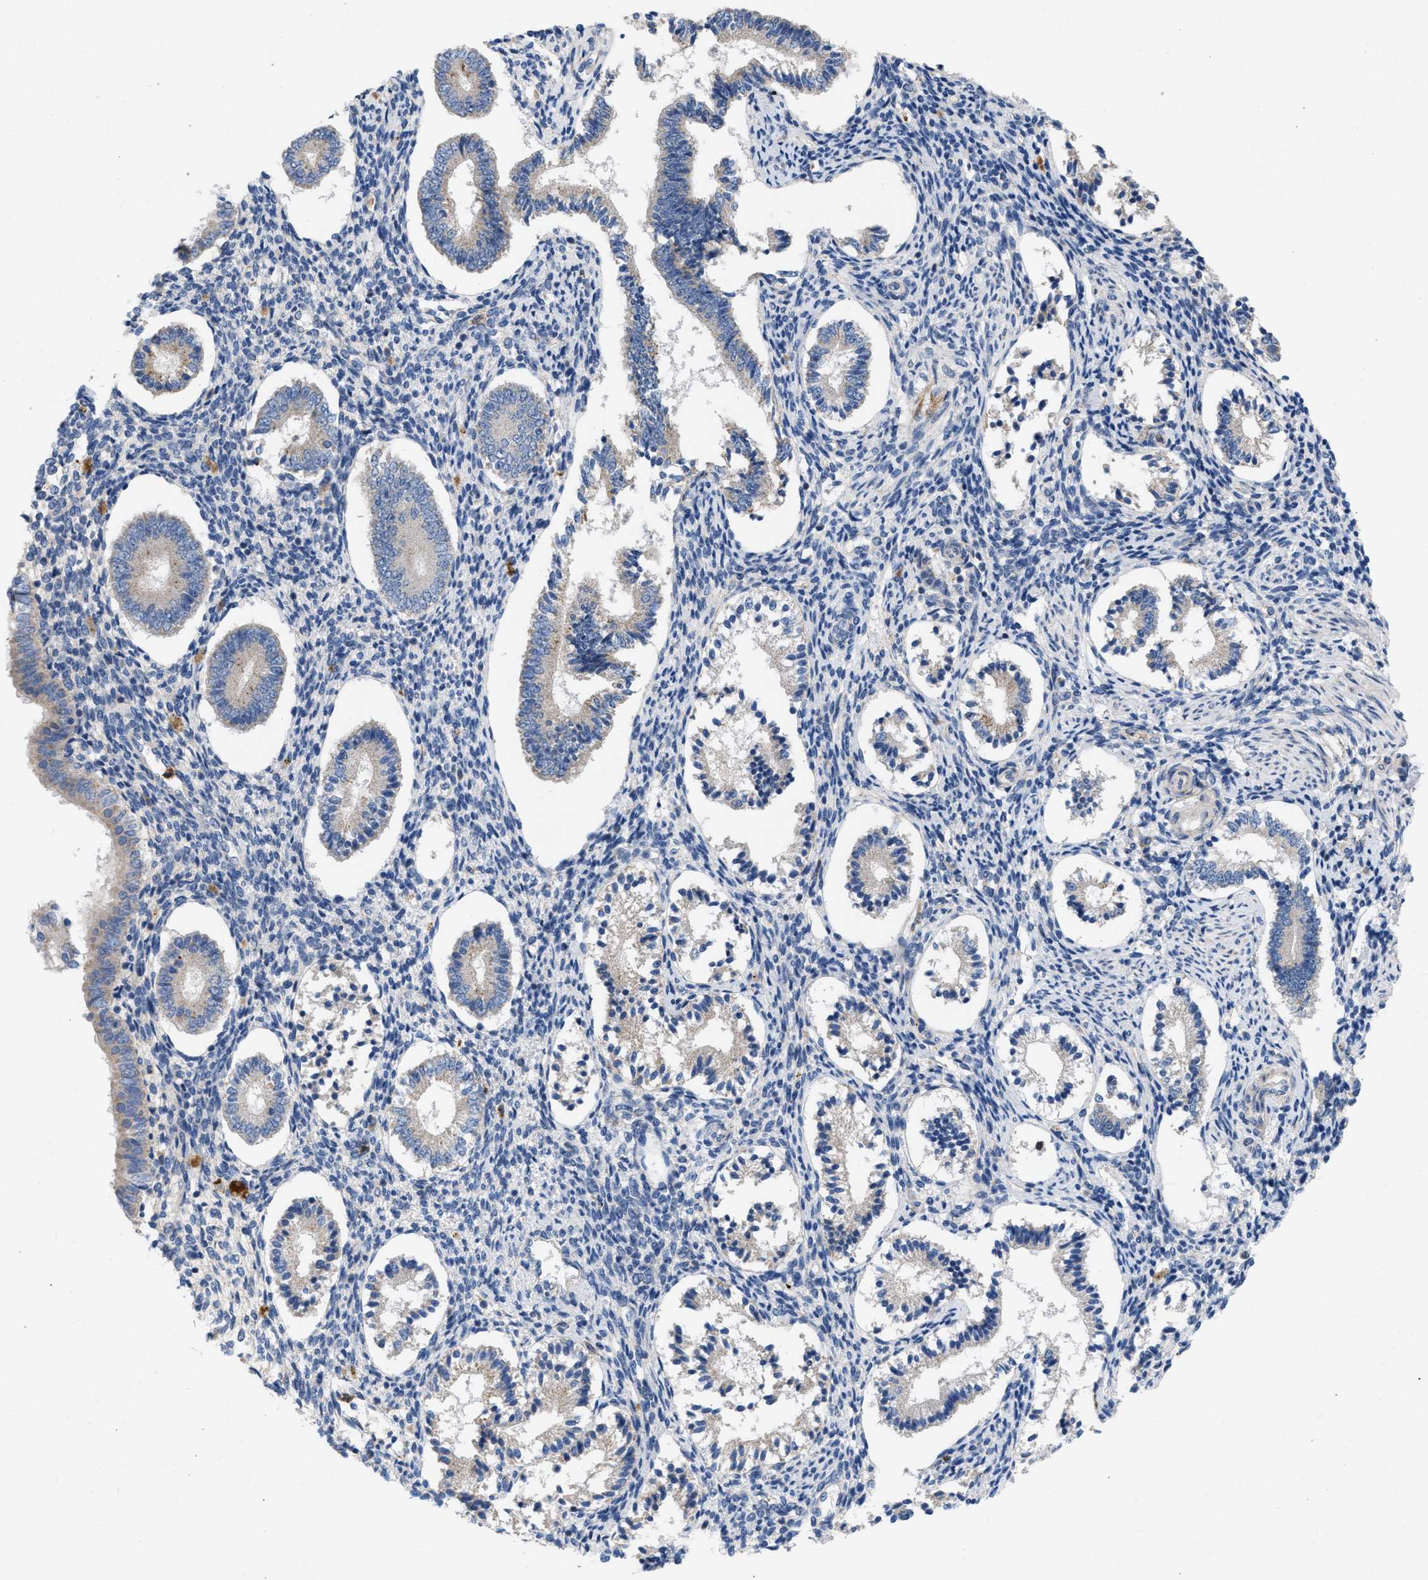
{"staining": {"intensity": "negative", "quantity": "none", "location": "none"}, "tissue": "endometrium", "cell_type": "Cells in endometrial stroma", "image_type": "normal", "snomed": [{"axis": "morphology", "description": "Normal tissue, NOS"}, {"axis": "topography", "description": "Endometrium"}], "caption": "IHC of benign human endometrium displays no staining in cells in endometrial stroma. (DAB immunohistochemistry with hematoxylin counter stain).", "gene": "PLPPR5", "patient": {"sex": "female", "age": 42}}